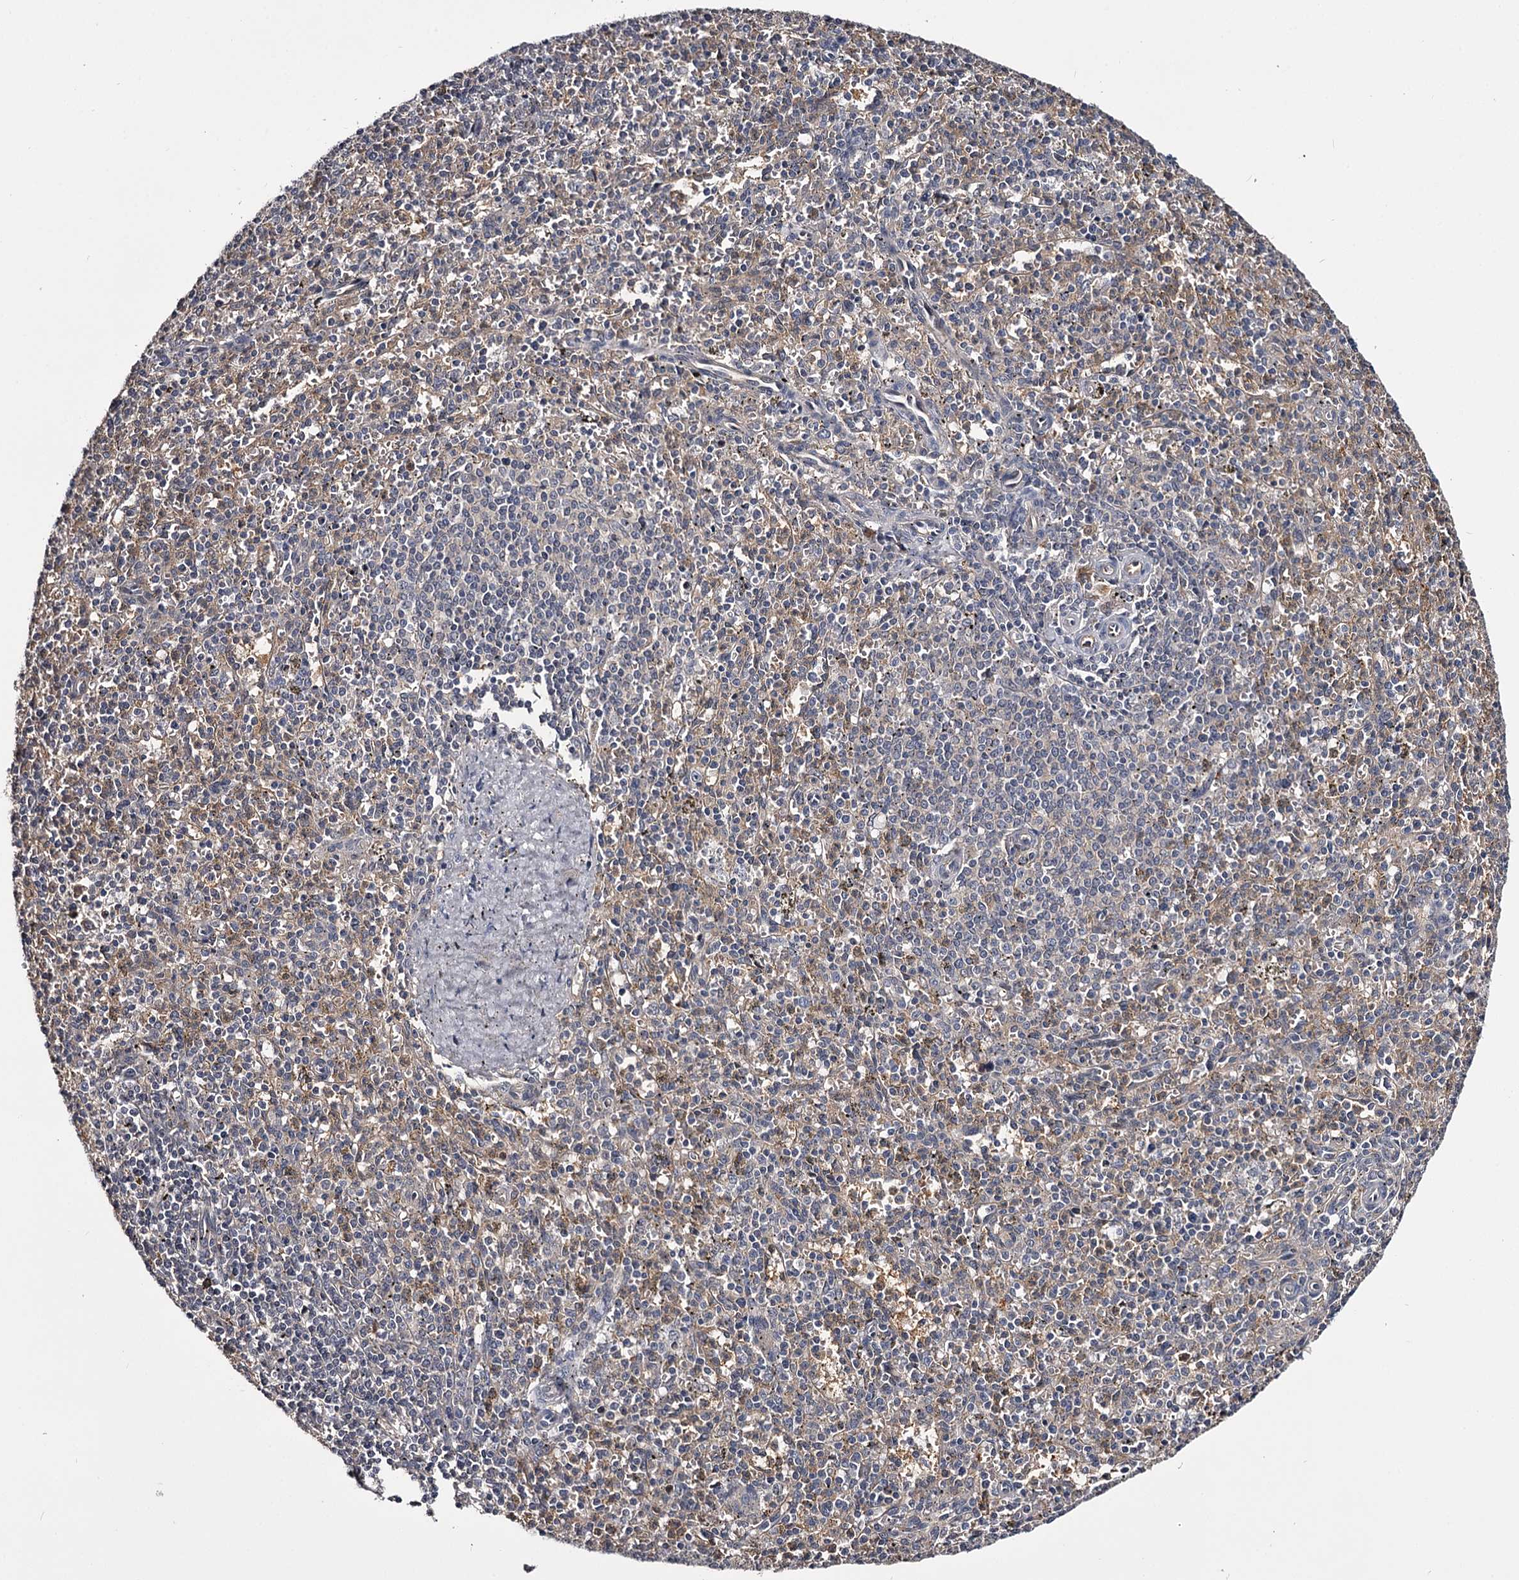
{"staining": {"intensity": "negative", "quantity": "none", "location": "none"}, "tissue": "spleen", "cell_type": "Cells in red pulp", "image_type": "normal", "snomed": [{"axis": "morphology", "description": "Normal tissue, NOS"}, {"axis": "topography", "description": "Spleen"}], "caption": "Immunohistochemical staining of normal human spleen demonstrates no significant staining in cells in red pulp. Brightfield microscopy of immunohistochemistry (IHC) stained with DAB (brown) and hematoxylin (blue), captured at high magnification.", "gene": "GSTO1", "patient": {"sex": "male", "age": 72}}